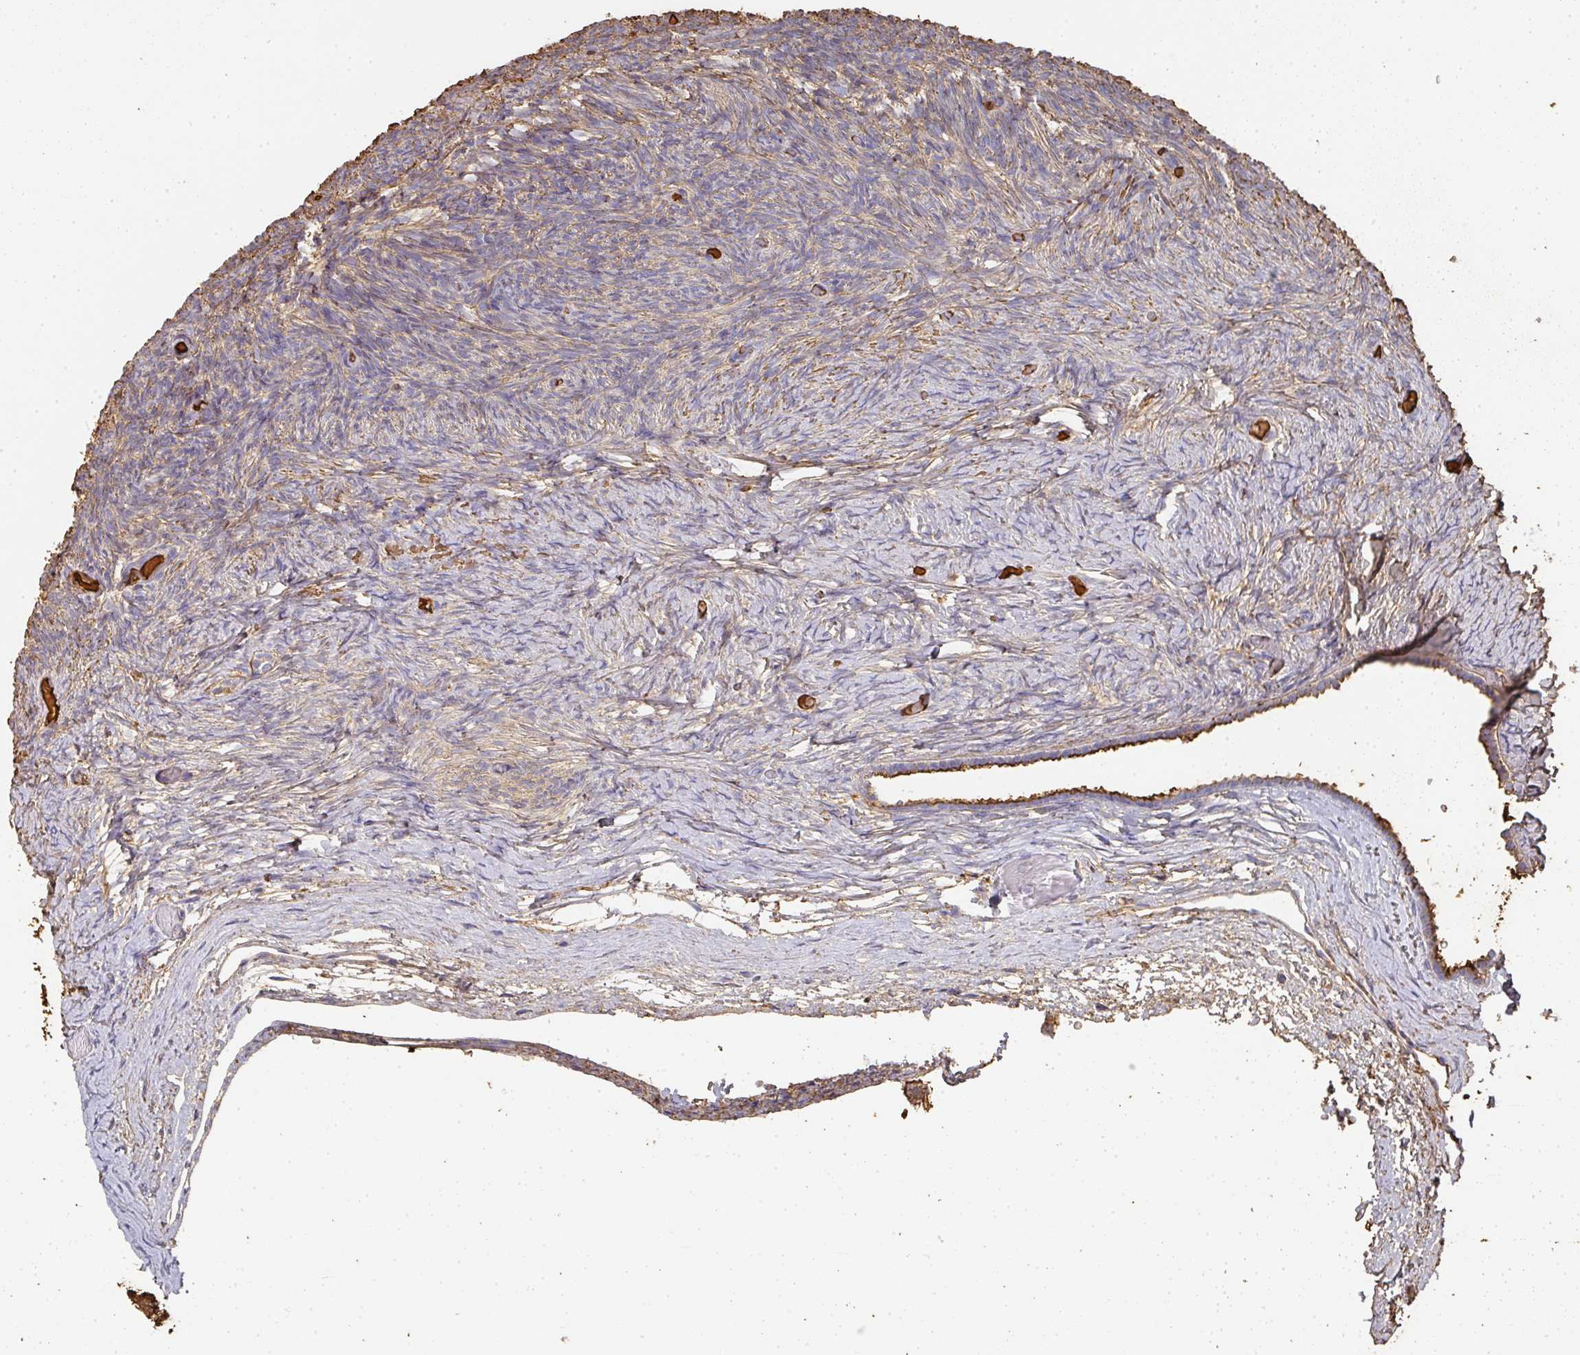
{"staining": {"intensity": "negative", "quantity": "none", "location": "none"}, "tissue": "ovary", "cell_type": "Follicle cells", "image_type": "normal", "snomed": [{"axis": "morphology", "description": "Normal tissue, NOS"}, {"axis": "topography", "description": "Ovary"}], "caption": "The histopathology image displays no staining of follicle cells in unremarkable ovary. The staining was performed using DAB (3,3'-diaminobenzidine) to visualize the protein expression in brown, while the nuclei were stained in blue with hematoxylin (Magnification: 20x).", "gene": "ALB", "patient": {"sex": "female", "age": 39}}